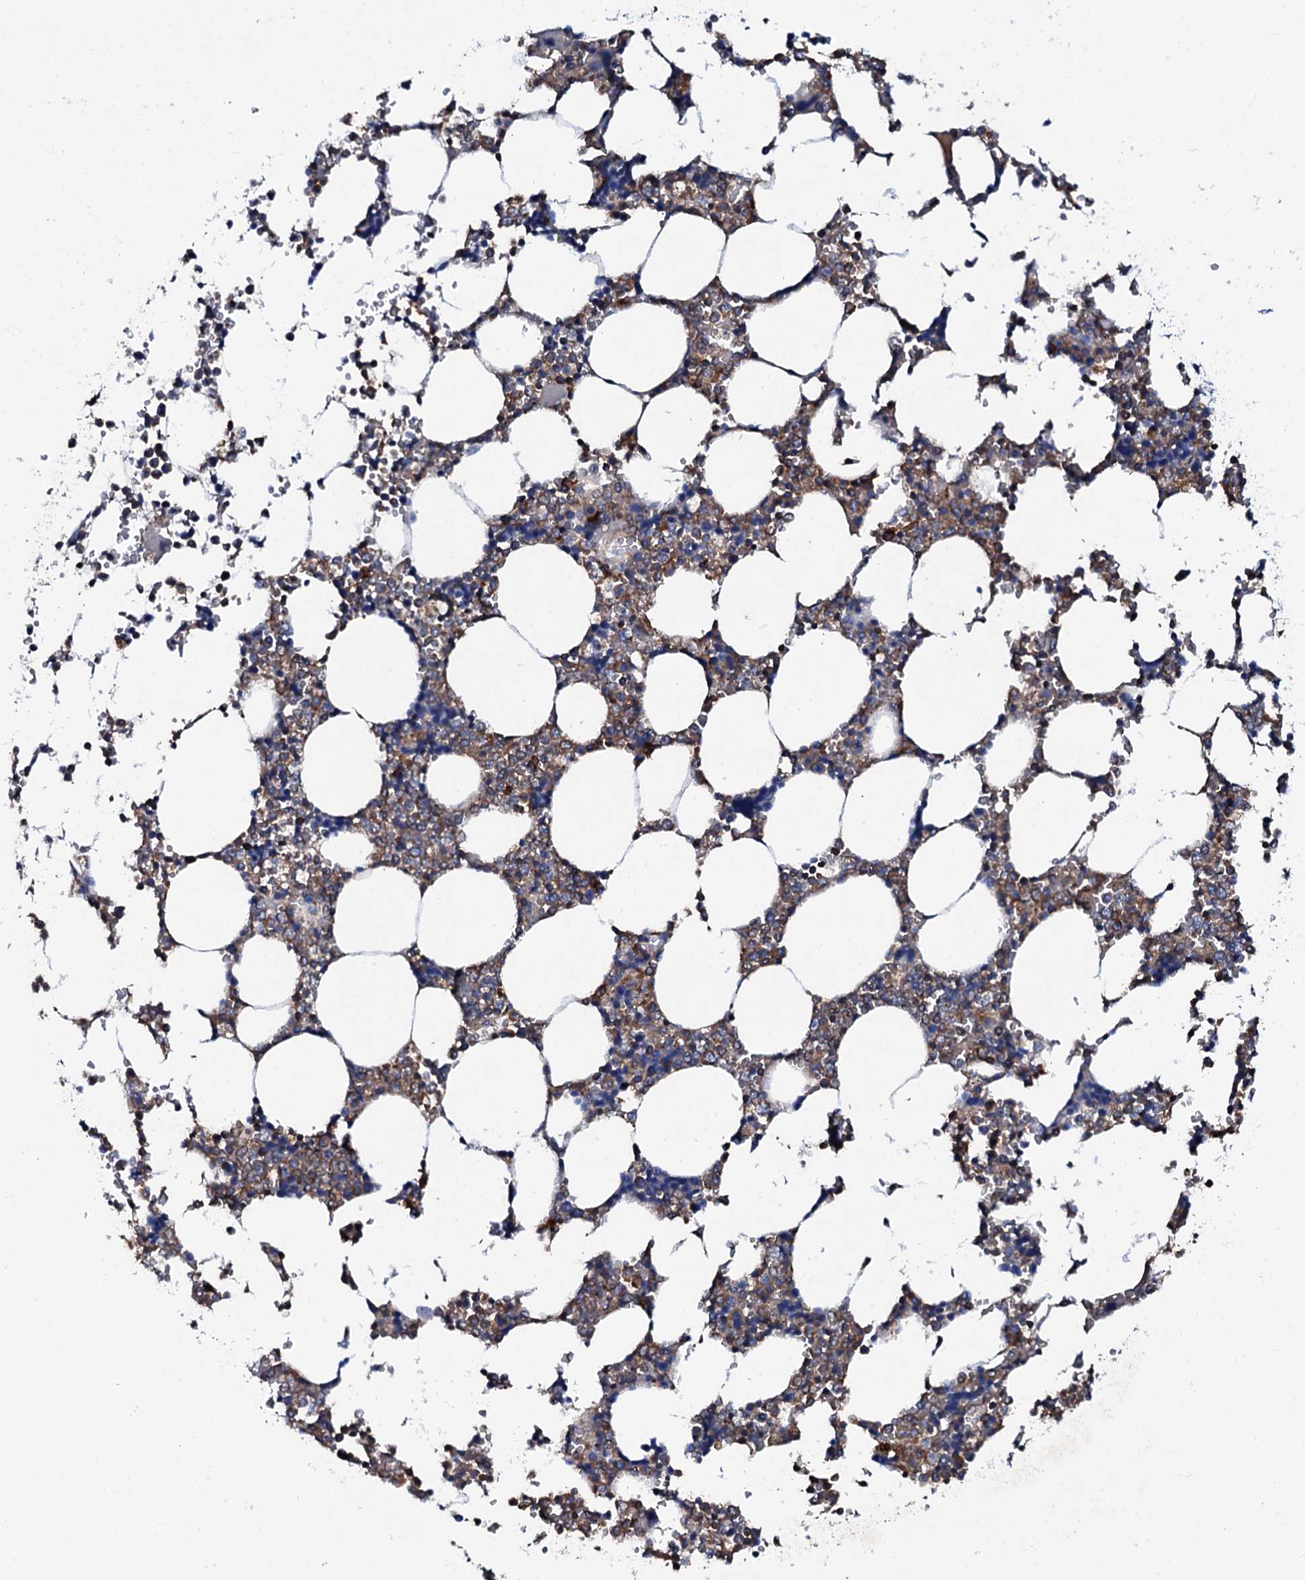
{"staining": {"intensity": "strong", "quantity": "25%-75%", "location": "cytoplasmic/membranous"}, "tissue": "bone marrow", "cell_type": "Hematopoietic cells", "image_type": "normal", "snomed": [{"axis": "morphology", "description": "Normal tissue, NOS"}, {"axis": "topography", "description": "Bone marrow"}], "caption": "A histopathology image of bone marrow stained for a protein reveals strong cytoplasmic/membranous brown staining in hematopoietic cells.", "gene": "MS4A4E", "patient": {"sex": "male", "age": 64}}